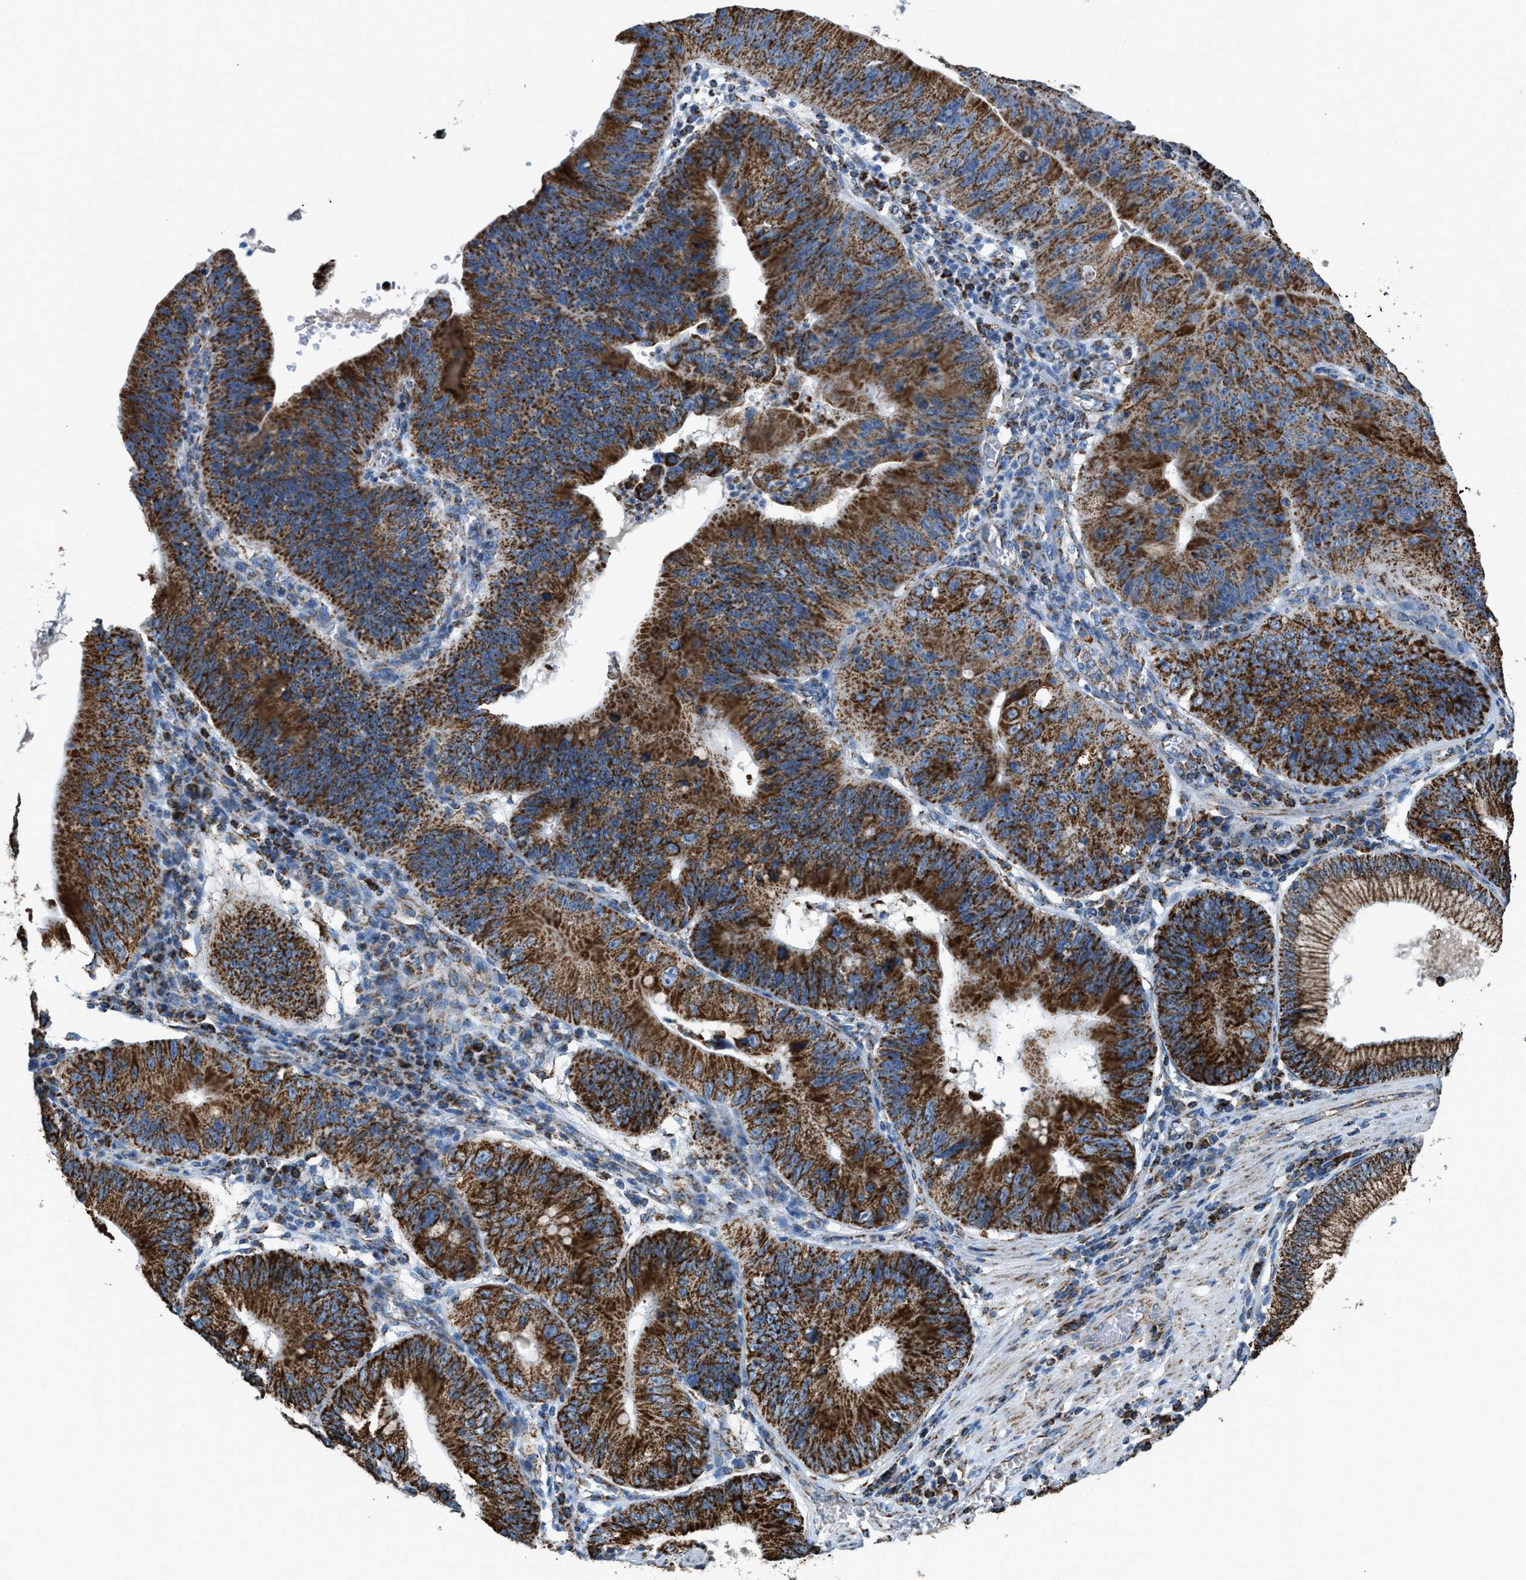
{"staining": {"intensity": "strong", "quantity": ">75%", "location": "cytoplasmic/membranous"}, "tissue": "stomach cancer", "cell_type": "Tumor cells", "image_type": "cancer", "snomed": [{"axis": "morphology", "description": "Adenocarcinoma, NOS"}, {"axis": "topography", "description": "Stomach"}], "caption": "A brown stain shows strong cytoplasmic/membranous staining of a protein in stomach cancer tumor cells.", "gene": "ETFB", "patient": {"sex": "male", "age": 59}}